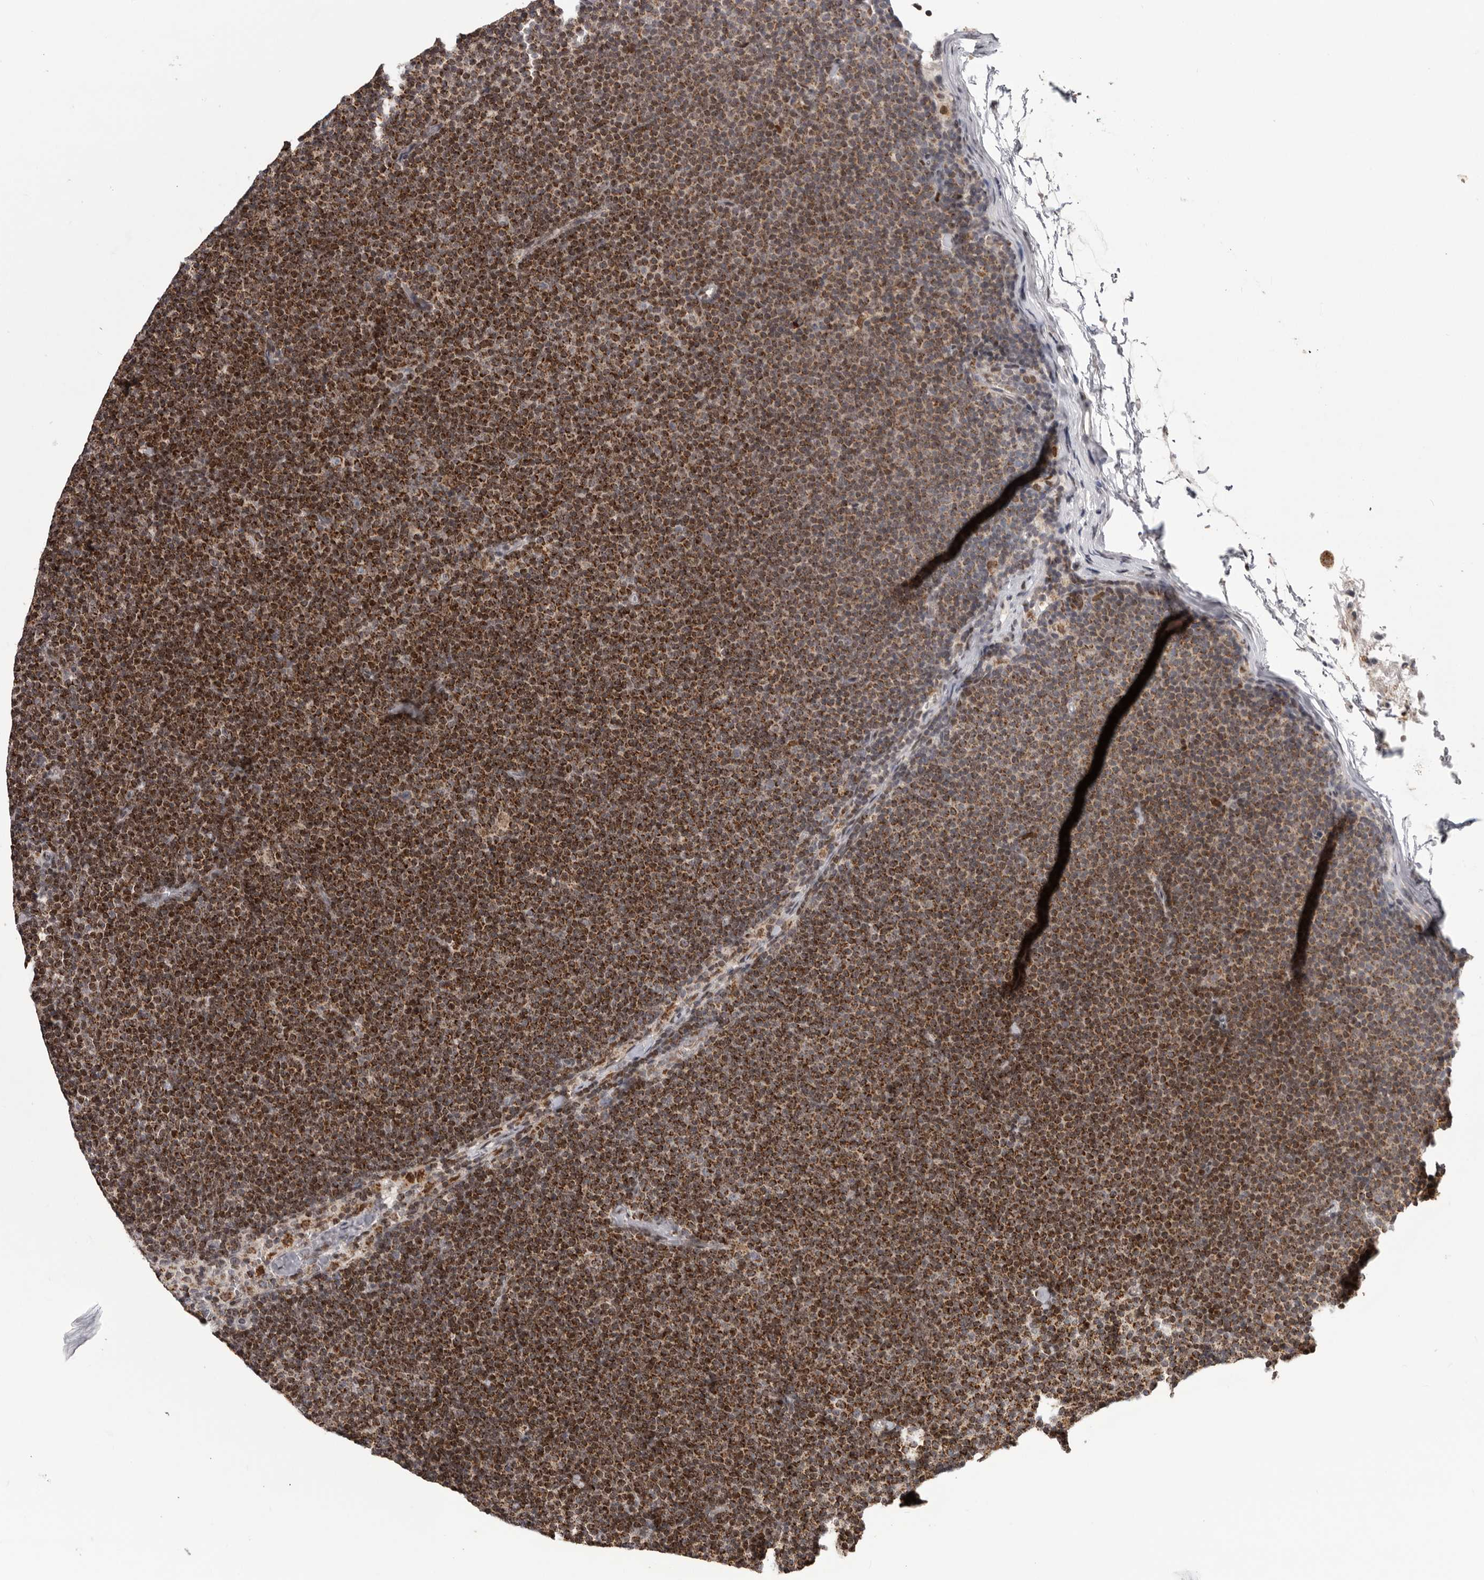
{"staining": {"intensity": "strong", "quantity": ">75%", "location": "cytoplasmic/membranous"}, "tissue": "lymphoma", "cell_type": "Tumor cells", "image_type": "cancer", "snomed": [{"axis": "morphology", "description": "Malignant lymphoma, non-Hodgkin's type, Low grade"}, {"axis": "topography", "description": "Lymph node"}], "caption": "Lymphoma stained with a protein marker demonstrates strong staining in tumor cells.", "gene": "C17orf99", "patient": {"sex": "female", "age": 53}}